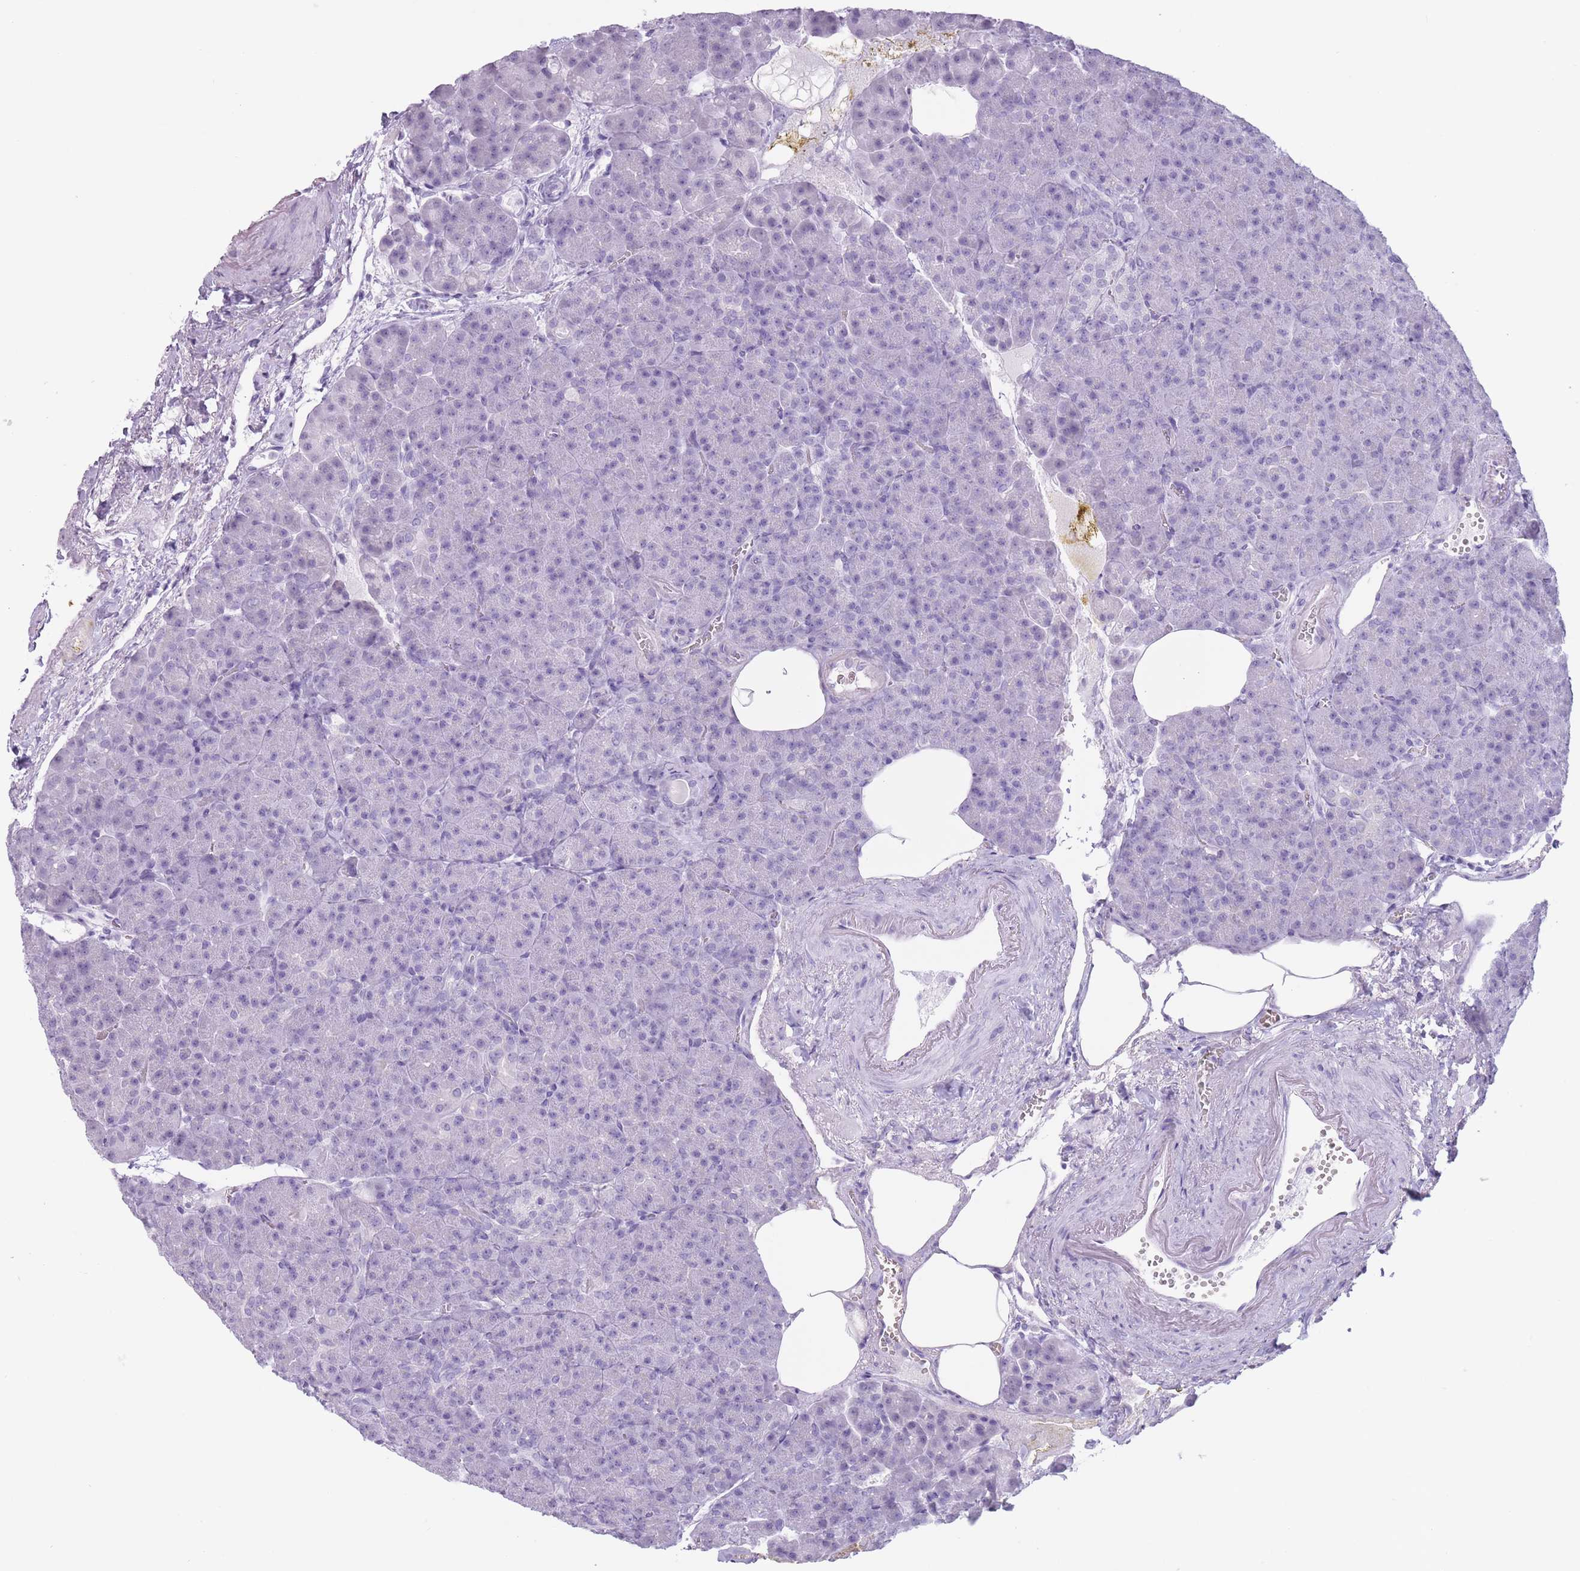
{"staining": {"intensity": "negative", "quantity": "none", "location": "none"}, "tissue": "pancreas", "cell_type": "Exocrine glandular cells", "image_type": "normal", "snomed": [{"axis": "morphology", "description": "Normal tissue, NOS"}, {"axis": "topography", "description": "Pancreas"}], "caption": "DAB immunohistochemical staining of unremarkable pancreas demonstrates no significant positivity in exocrine glandular cells.", "gene": "PNMA3", "patient": {"sex": "female", "age": 74}}